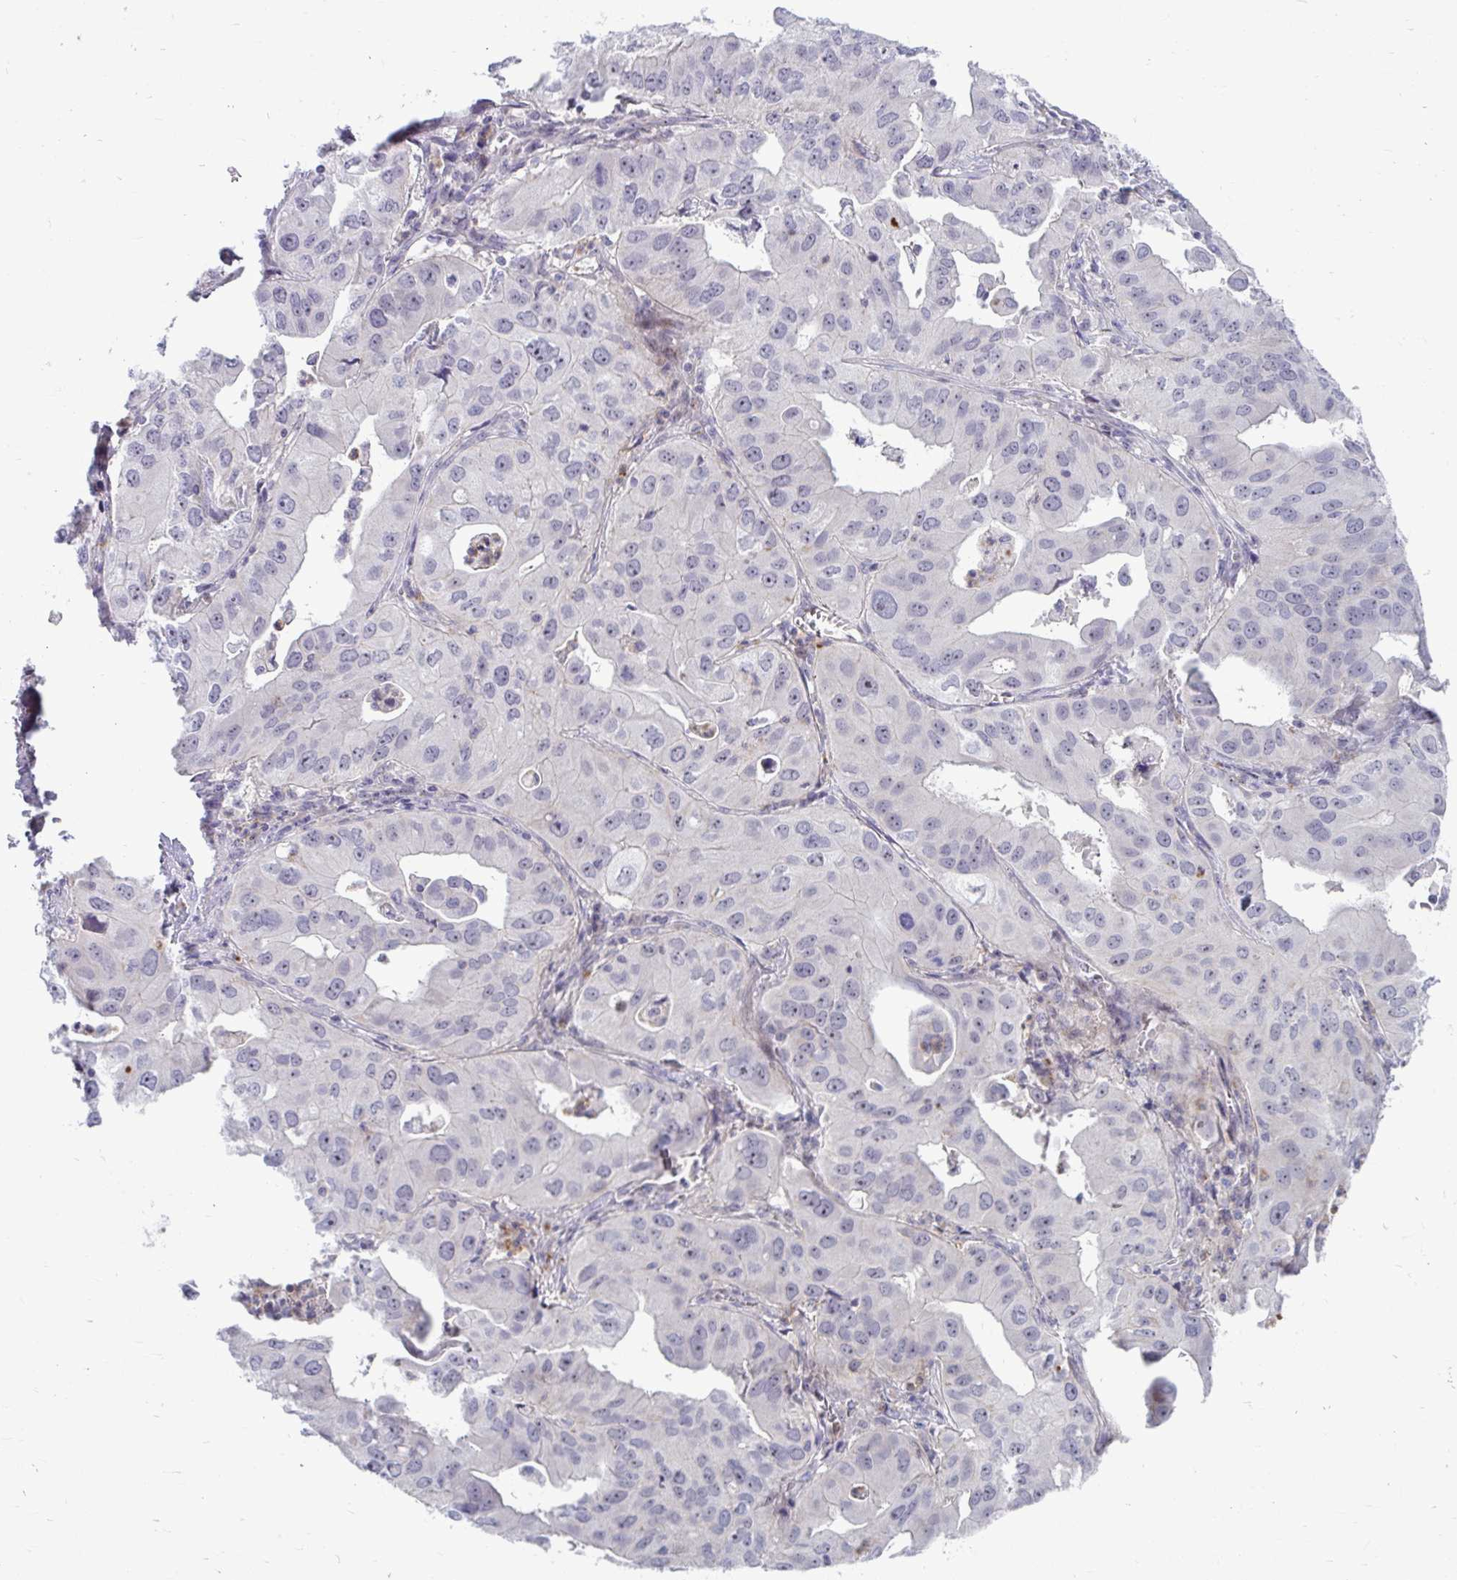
{"staining": {"intensity": "negative", "quantity": "none", "location": "none"}, "tissue": "lung cancer", "cell_type": "Tumor cells", "image_type": "cancer", "snomed": [{"axis": "morphology", "description": "Adenocarcinoma, NOS"}, {"axis": "topography", "description": "Lung"}], "caption": "Immunohistochemical staining of lung cancer (adenocarcinoma) demonstrates no significant staining in tumor cells.", "gene": "MUS81", "patient": {"sex": "male", "age": 48}}